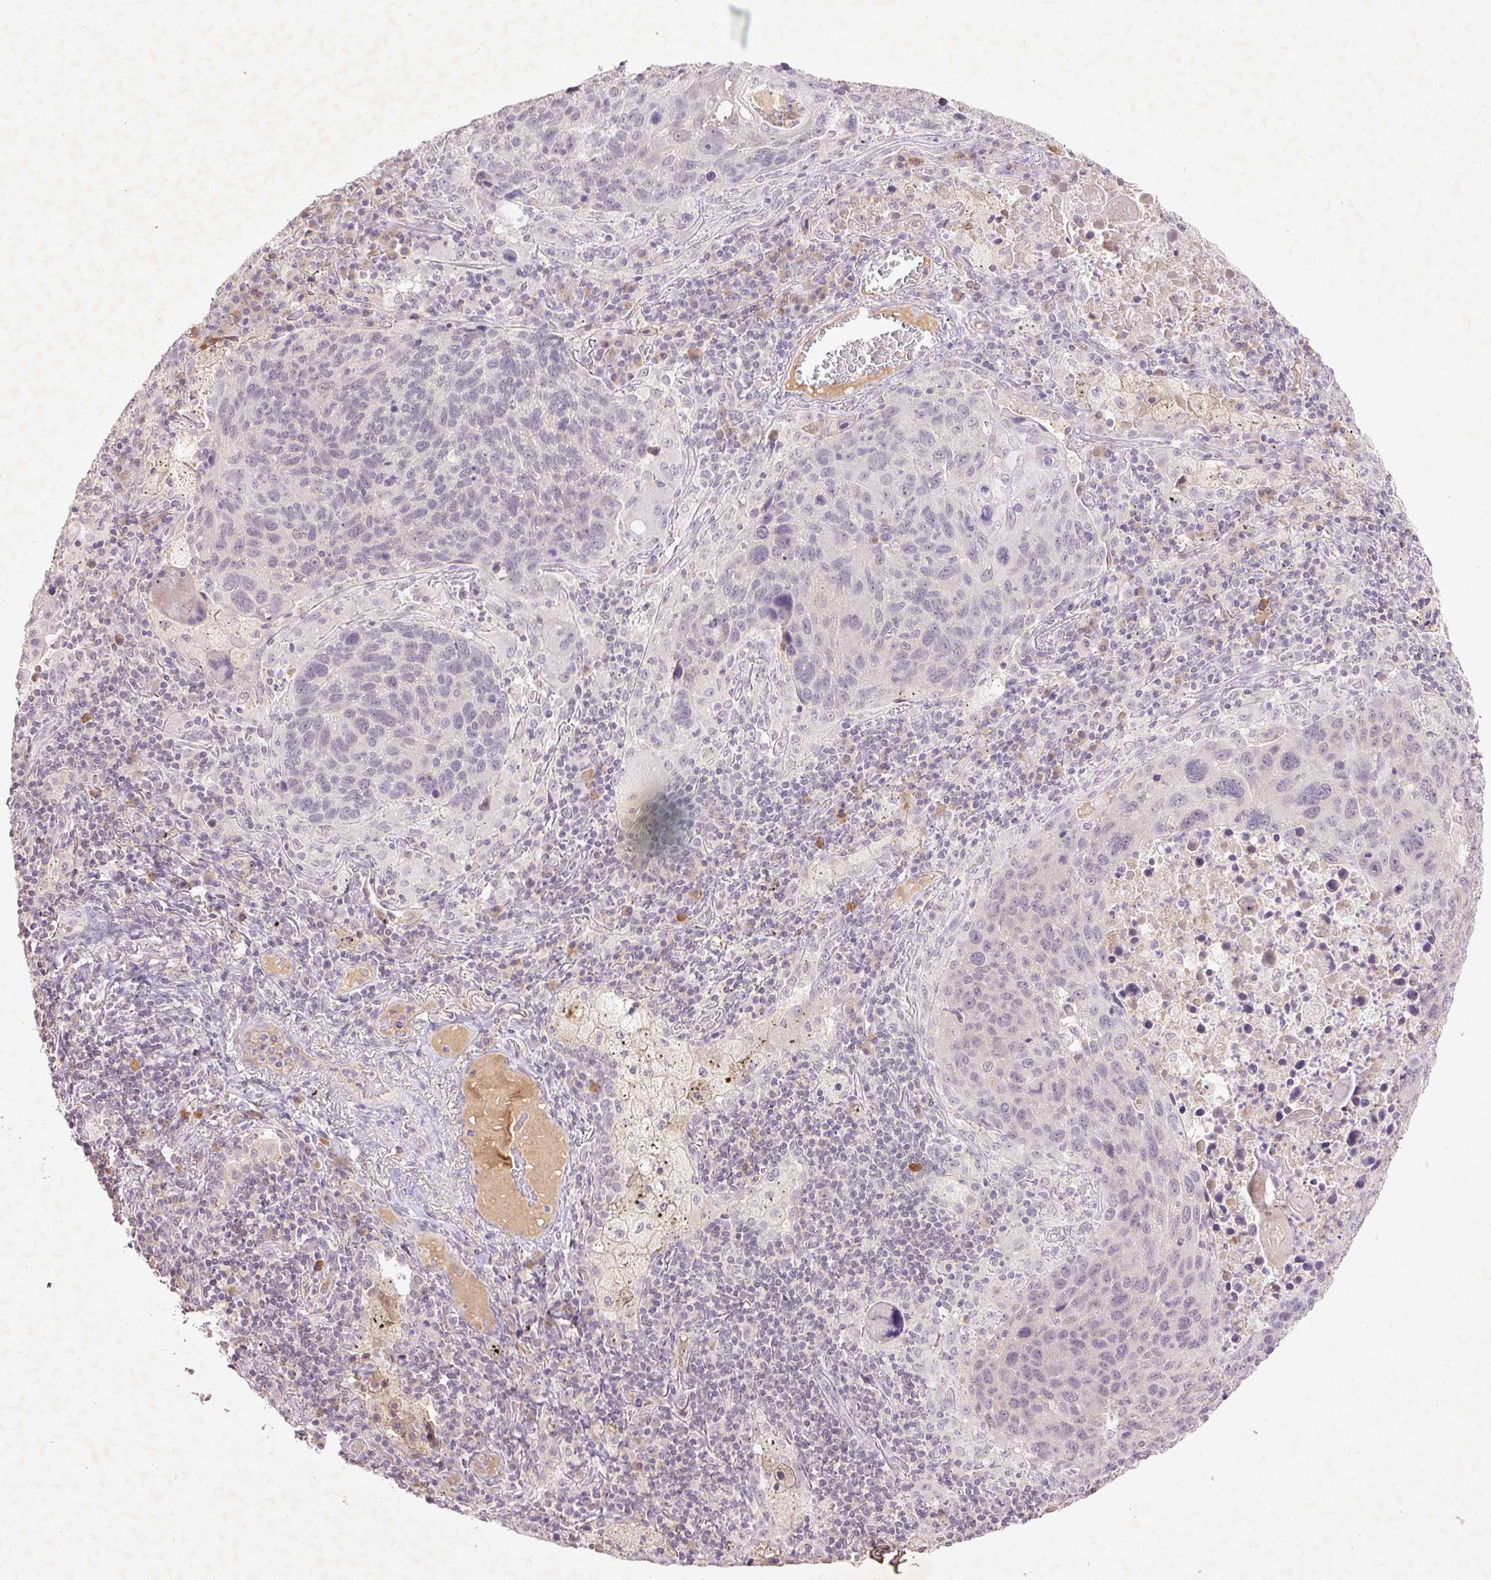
{"staining": {"intensity": "negative", "quantity": "none", "location": "none"}, "tissue": "lung cancer", "cell_type": "Tumor cells", "image_type": "cancer", "snomed": [{"axis": "morphology", "description": "Squamous cell carcinoma, NOS"}, {"axis": "topography", "description": "Lung"}], "caption": "Tumor cells show no significant positivity in squamous cell carcinoma (lung).", "gene": "FAM168B", "patient": {"sex": "male", "age": 68}}